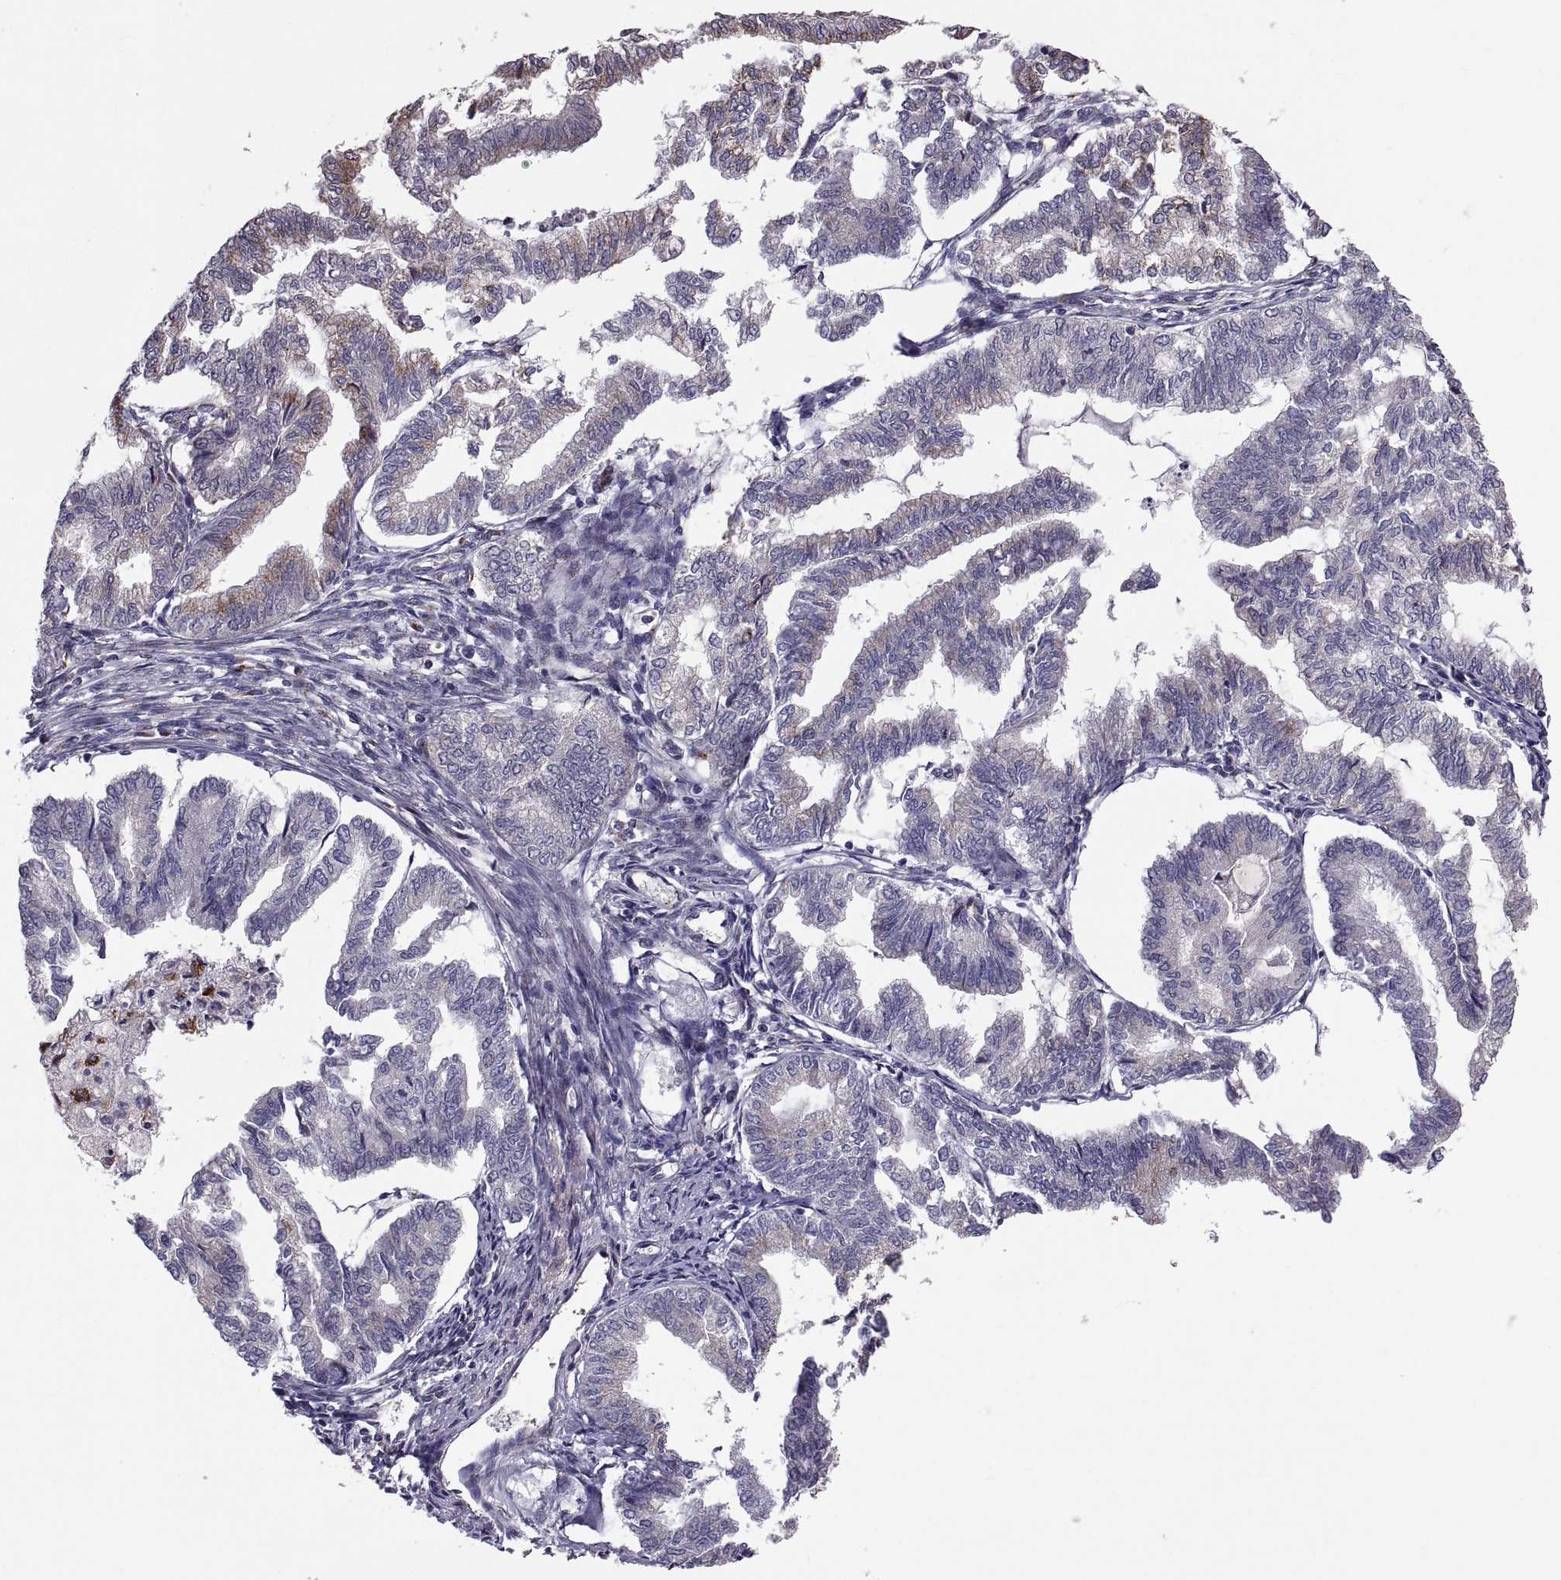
{"staining": {"intensity": "moderate", "quantity": "<25%", "location": "cytoplasmic/membranous"}, "tissue": "endometrial cancer", "cell_type": "Tumor cells", "image_type": "cancer", "snomed": [{"axis": "morphology", "description": "Adenocarcinoma, NOS"}, {"axis": "topography", "description": "Endometrium"}], "caption": "Brown immunohistochemical staining in endometrial adenocarcinoma demonstrates moderate cytoplasmic/membranous expression in about <25% of tumor cells.", "gene": "TESC", "patient": {"sex": "female", "age": 79}}